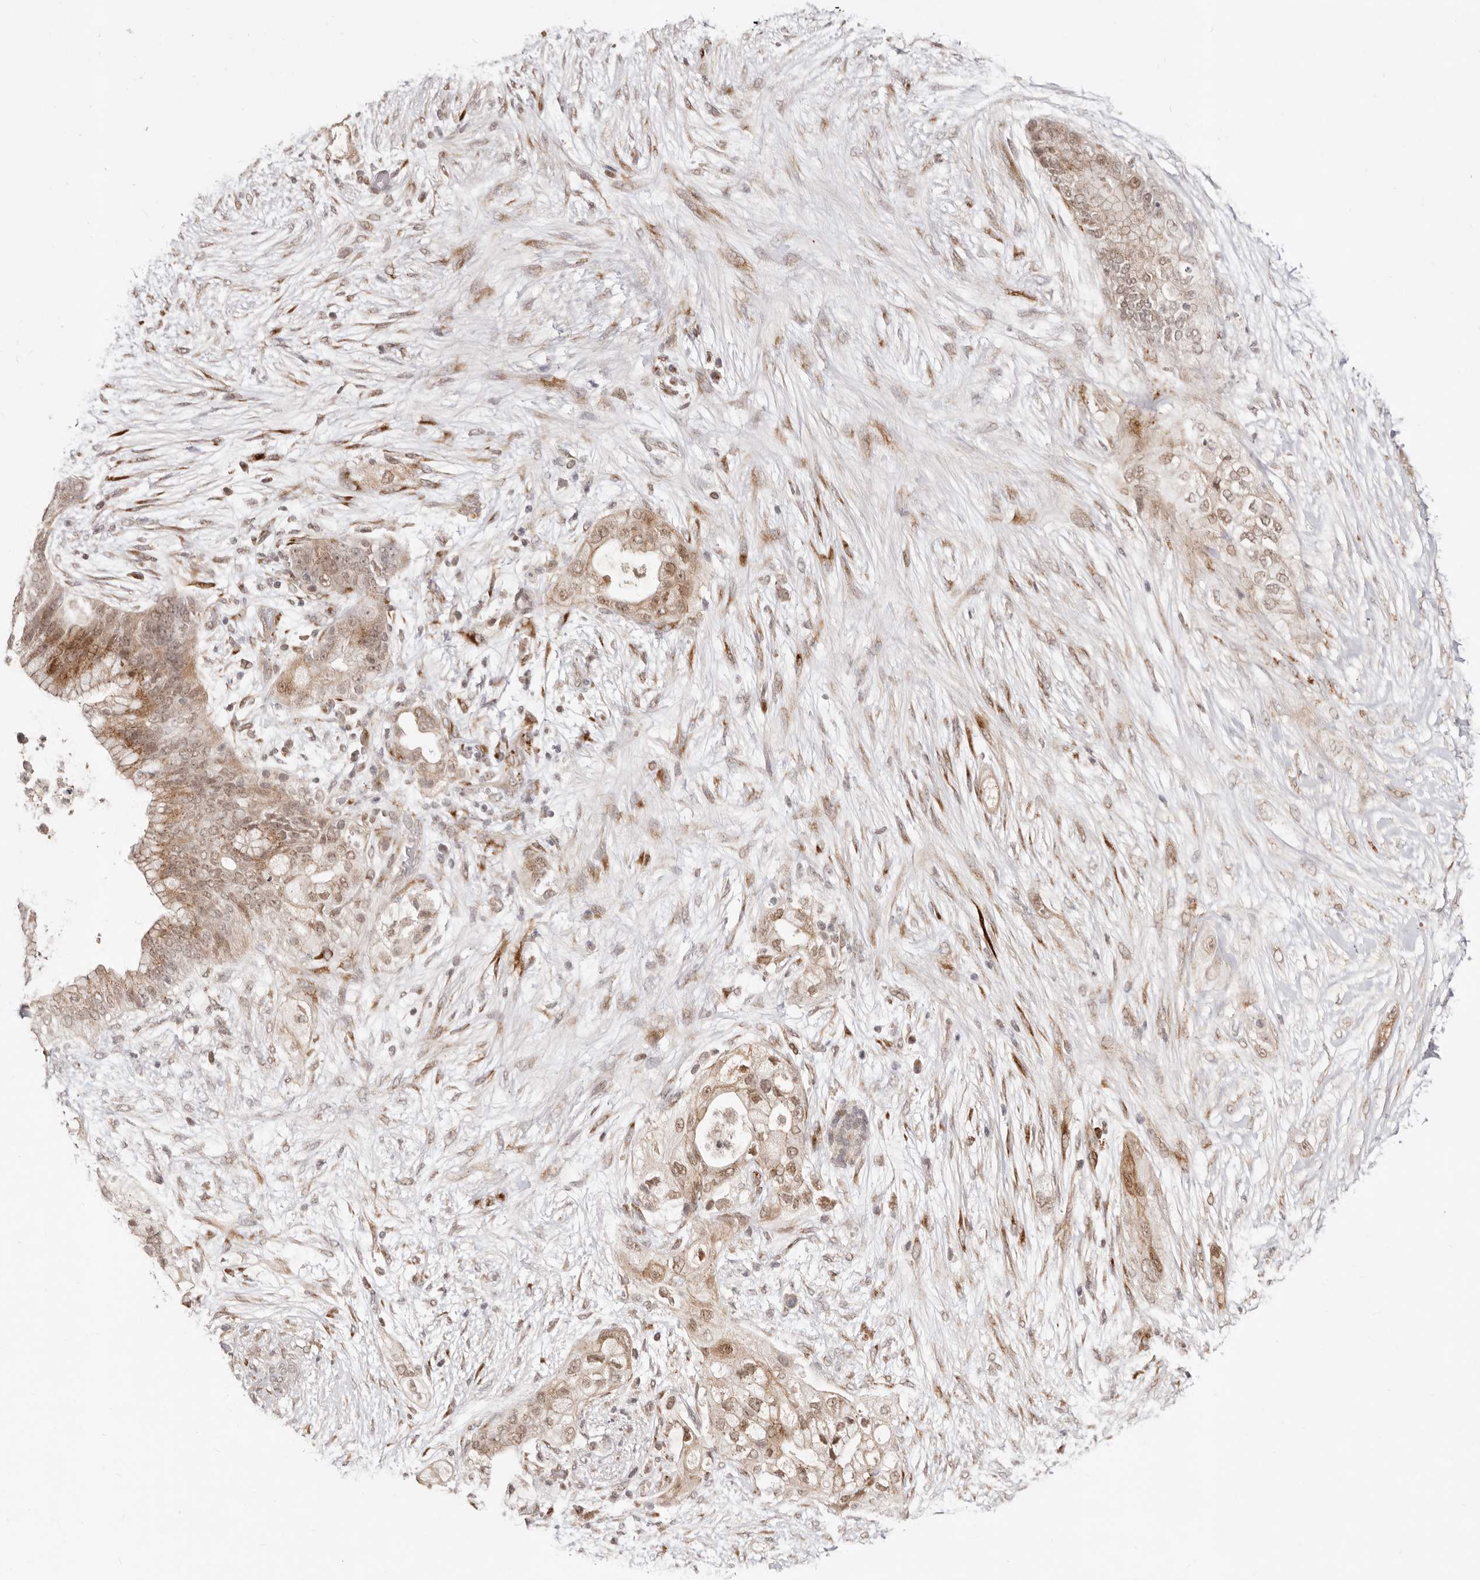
{"staining": {"intensity": "moderate", "quantity": ">75%", "location": "cytoplasmic/membranous,nuclear"}, "tissue": "pancreatic cancer", "cell_type": "Tumor cells", "image_type": "cancer", "snomed": [{"axis": "morphology", "description": "Adenocarcinoma, NOS"}, {"axis": "topography", "description": "Pancreas"}], "caption": "Protein expression analysis of human adenocarcinoma (pancreatic) reveals moderate cytoplasmic/membranous and nuclear expression in approximately >75% of tumor cells.", "gene": "SRCAP", "patient": {"sex": "male", "age": 53}}